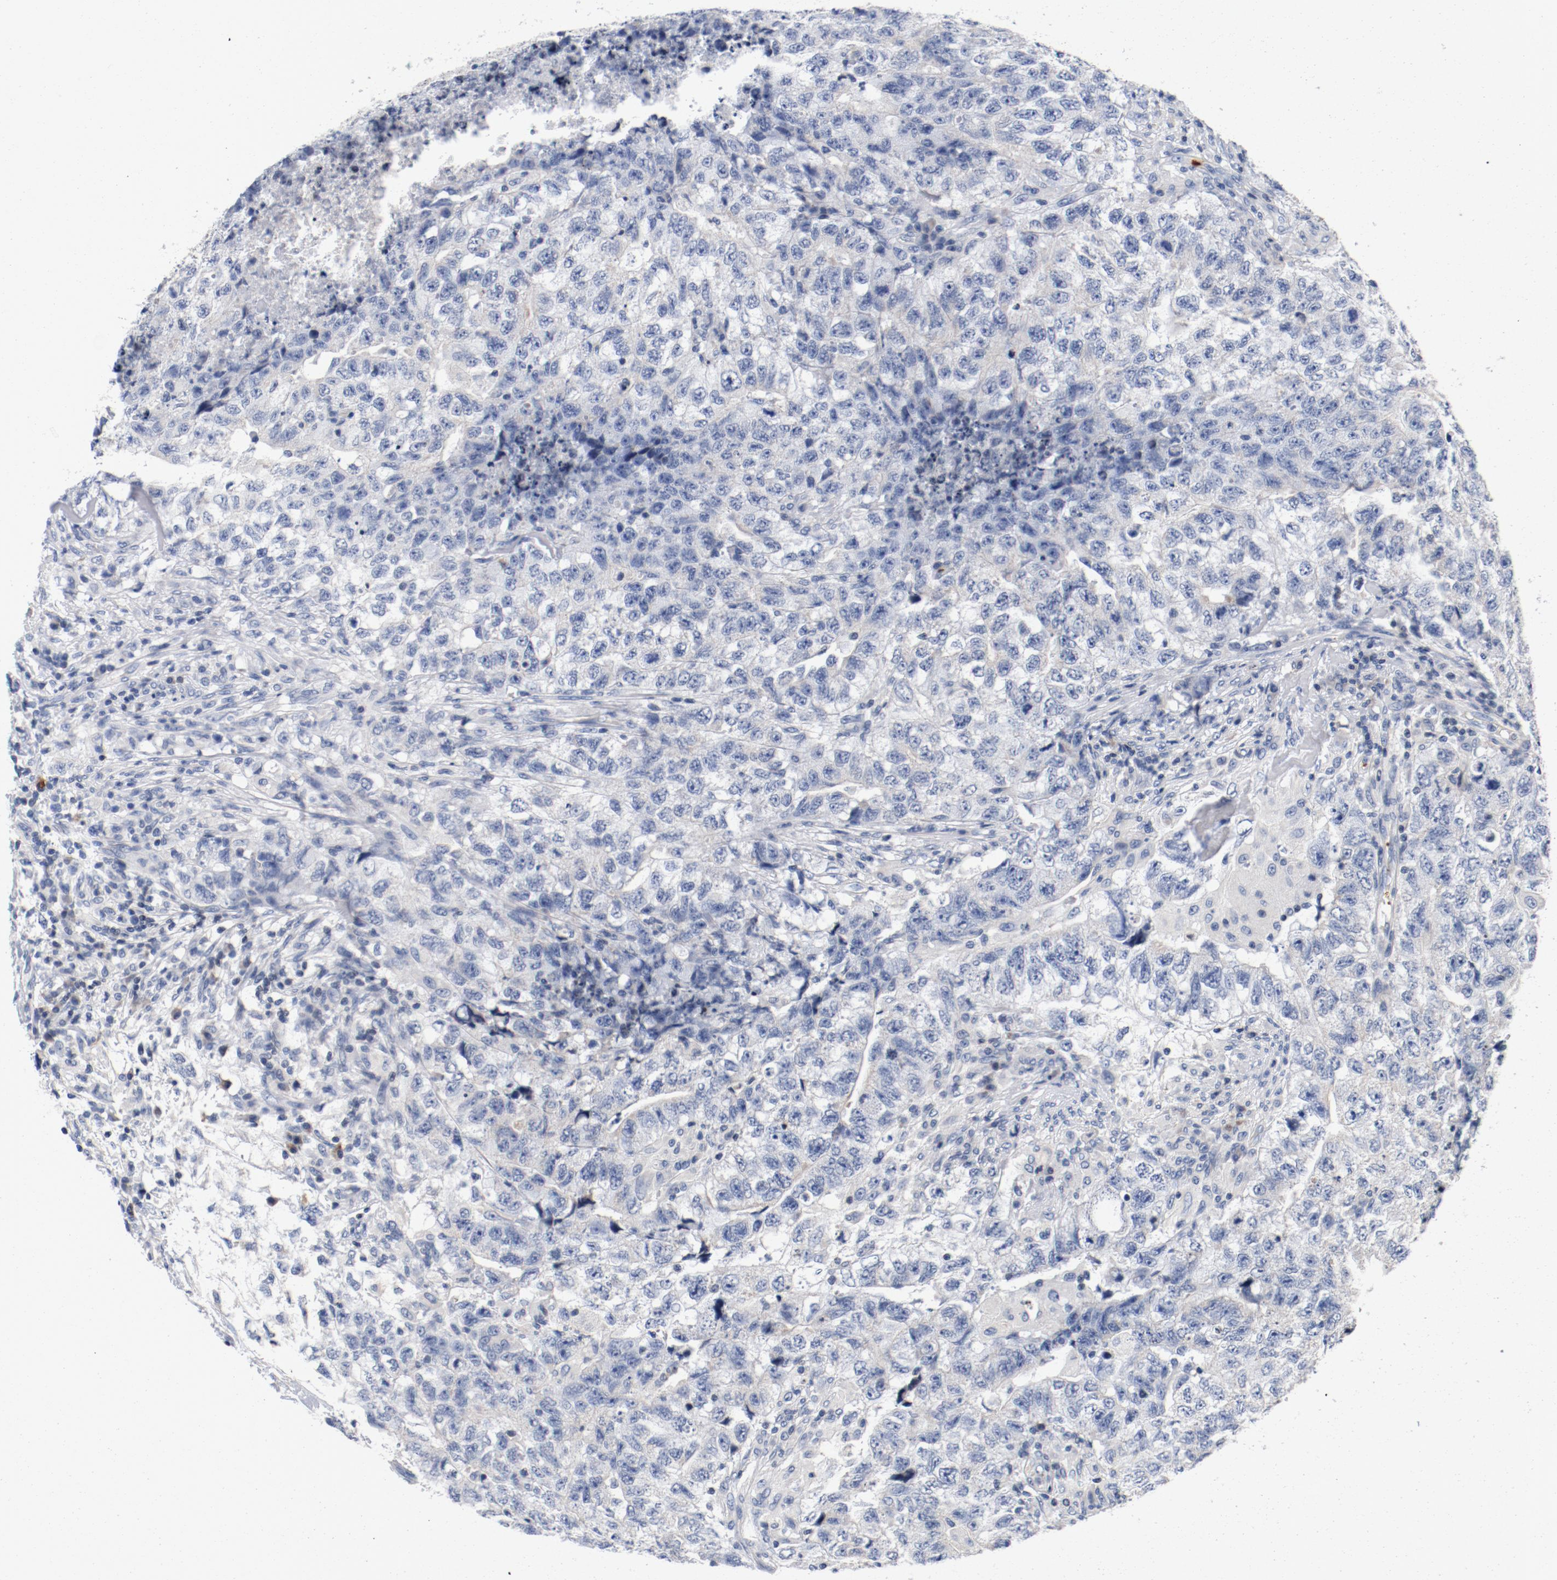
{"staining": {"intensity": "negative", "quantity": "none", "location": "none"}, "tissue": "testis cancer", "cell_type": "Tumor cells", "image_type": "cancer", "snomed": [{"axis": "morphology", "description": "Carcinoma, Embryonal, NOS"}, {"axis": "topography", "description": "Testis"}], "caption": "High magnification brightfield microscopy of testis embryonal carcinoma stained with DAB (3,3'-diaminobenzidine) (brown) and counterstained with hematoxylin (blue): tumor cells show no significant staining.", "gene": "PIM1", "patient": {"sex": "male", "age": 21}}